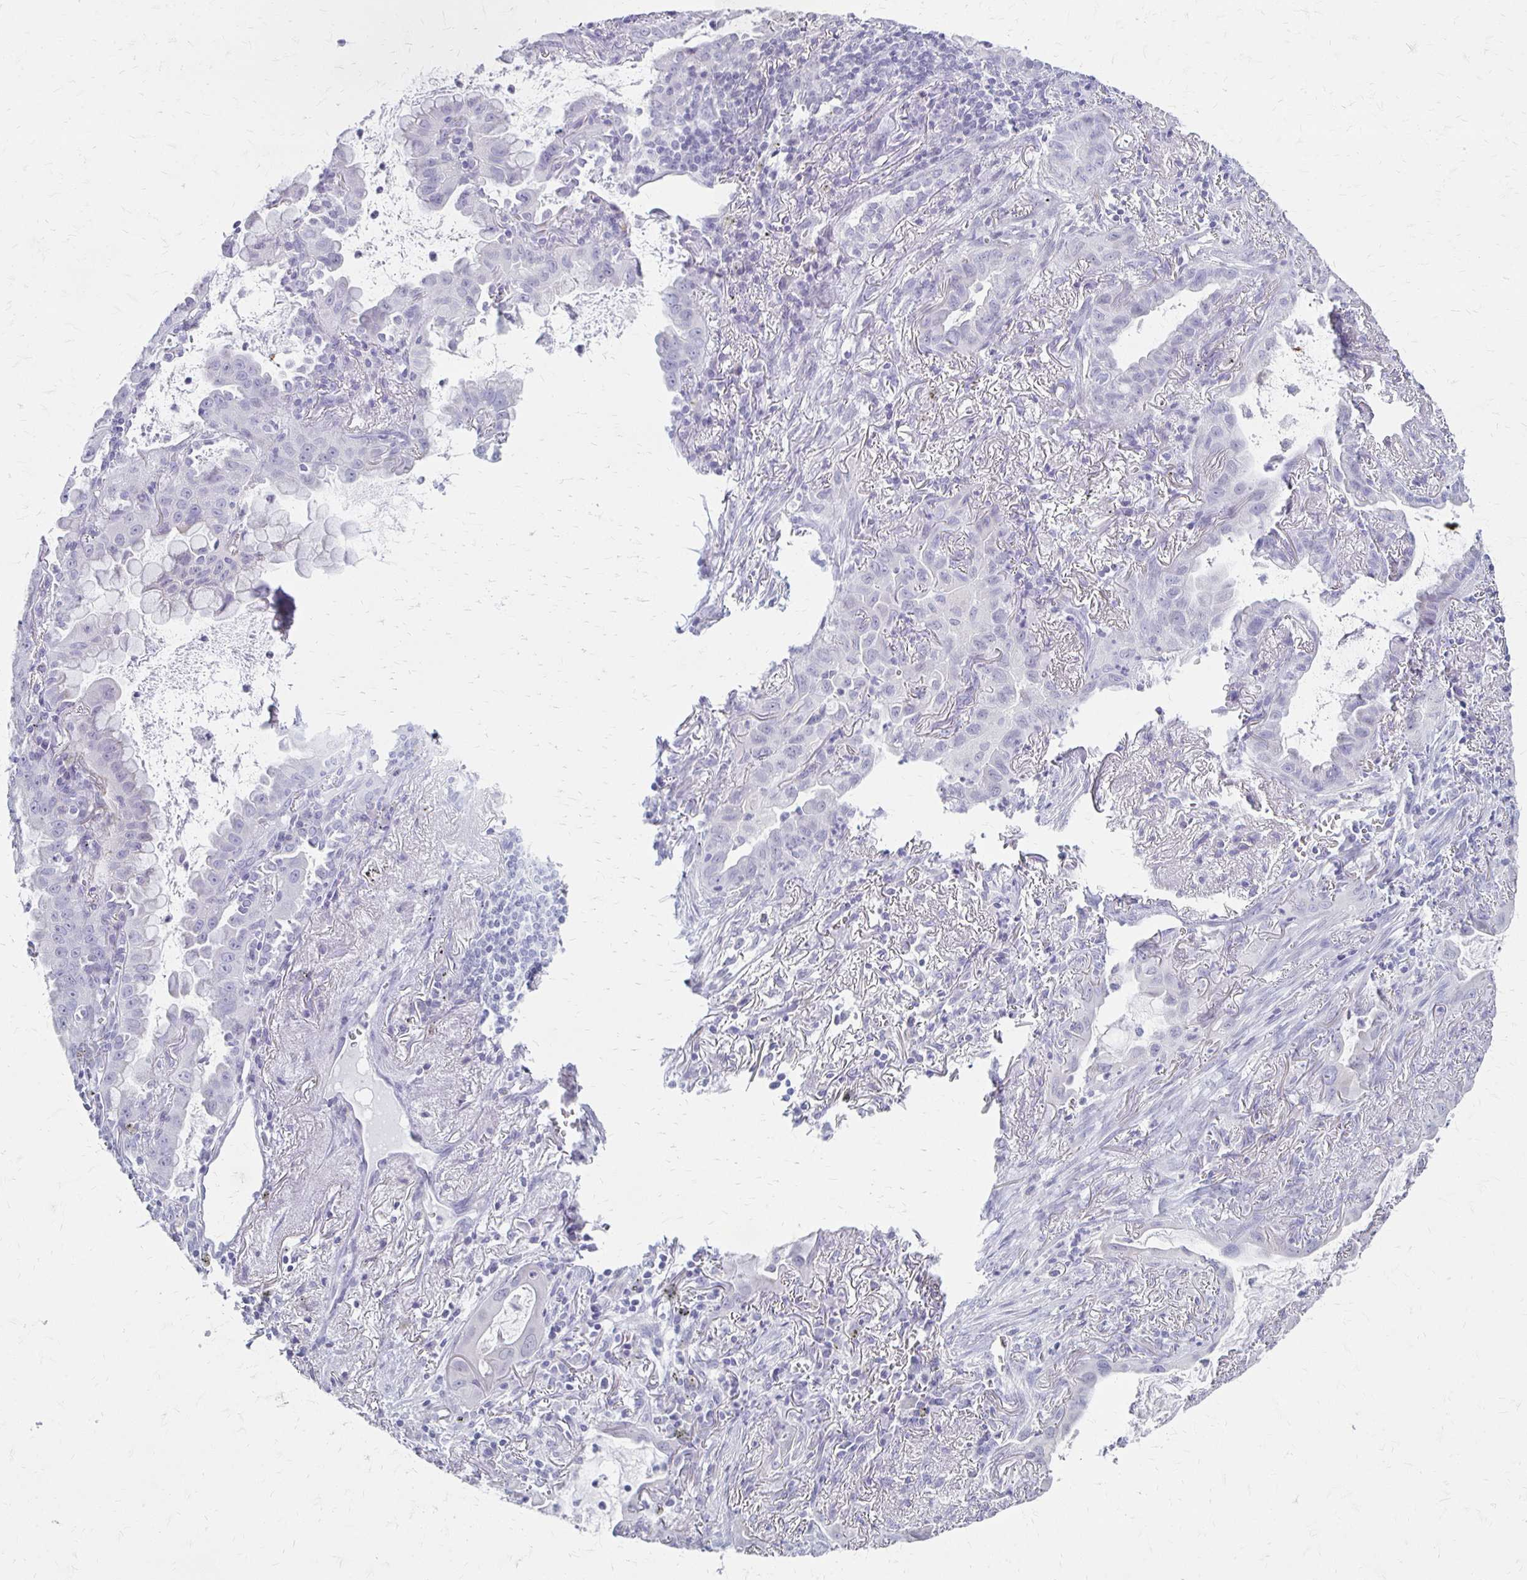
{"staining": {"intensity": "negative", "quantity": "none", "location": "none"}, "tissue": "lung cancer", "cell_type": "Tumor cells", "image_type": "cancer", "snomed": [{"axis": "morphology", "description": "Adenocarcinoma, NOS"}, {"axis": "topography", "description": "Lung"}], "caption": "Protein analysis of lung adenocarcinoma displays no significant expression in tumor cells.", "gene": "IVL", "patient": {"sex": "male", "age": 65}}